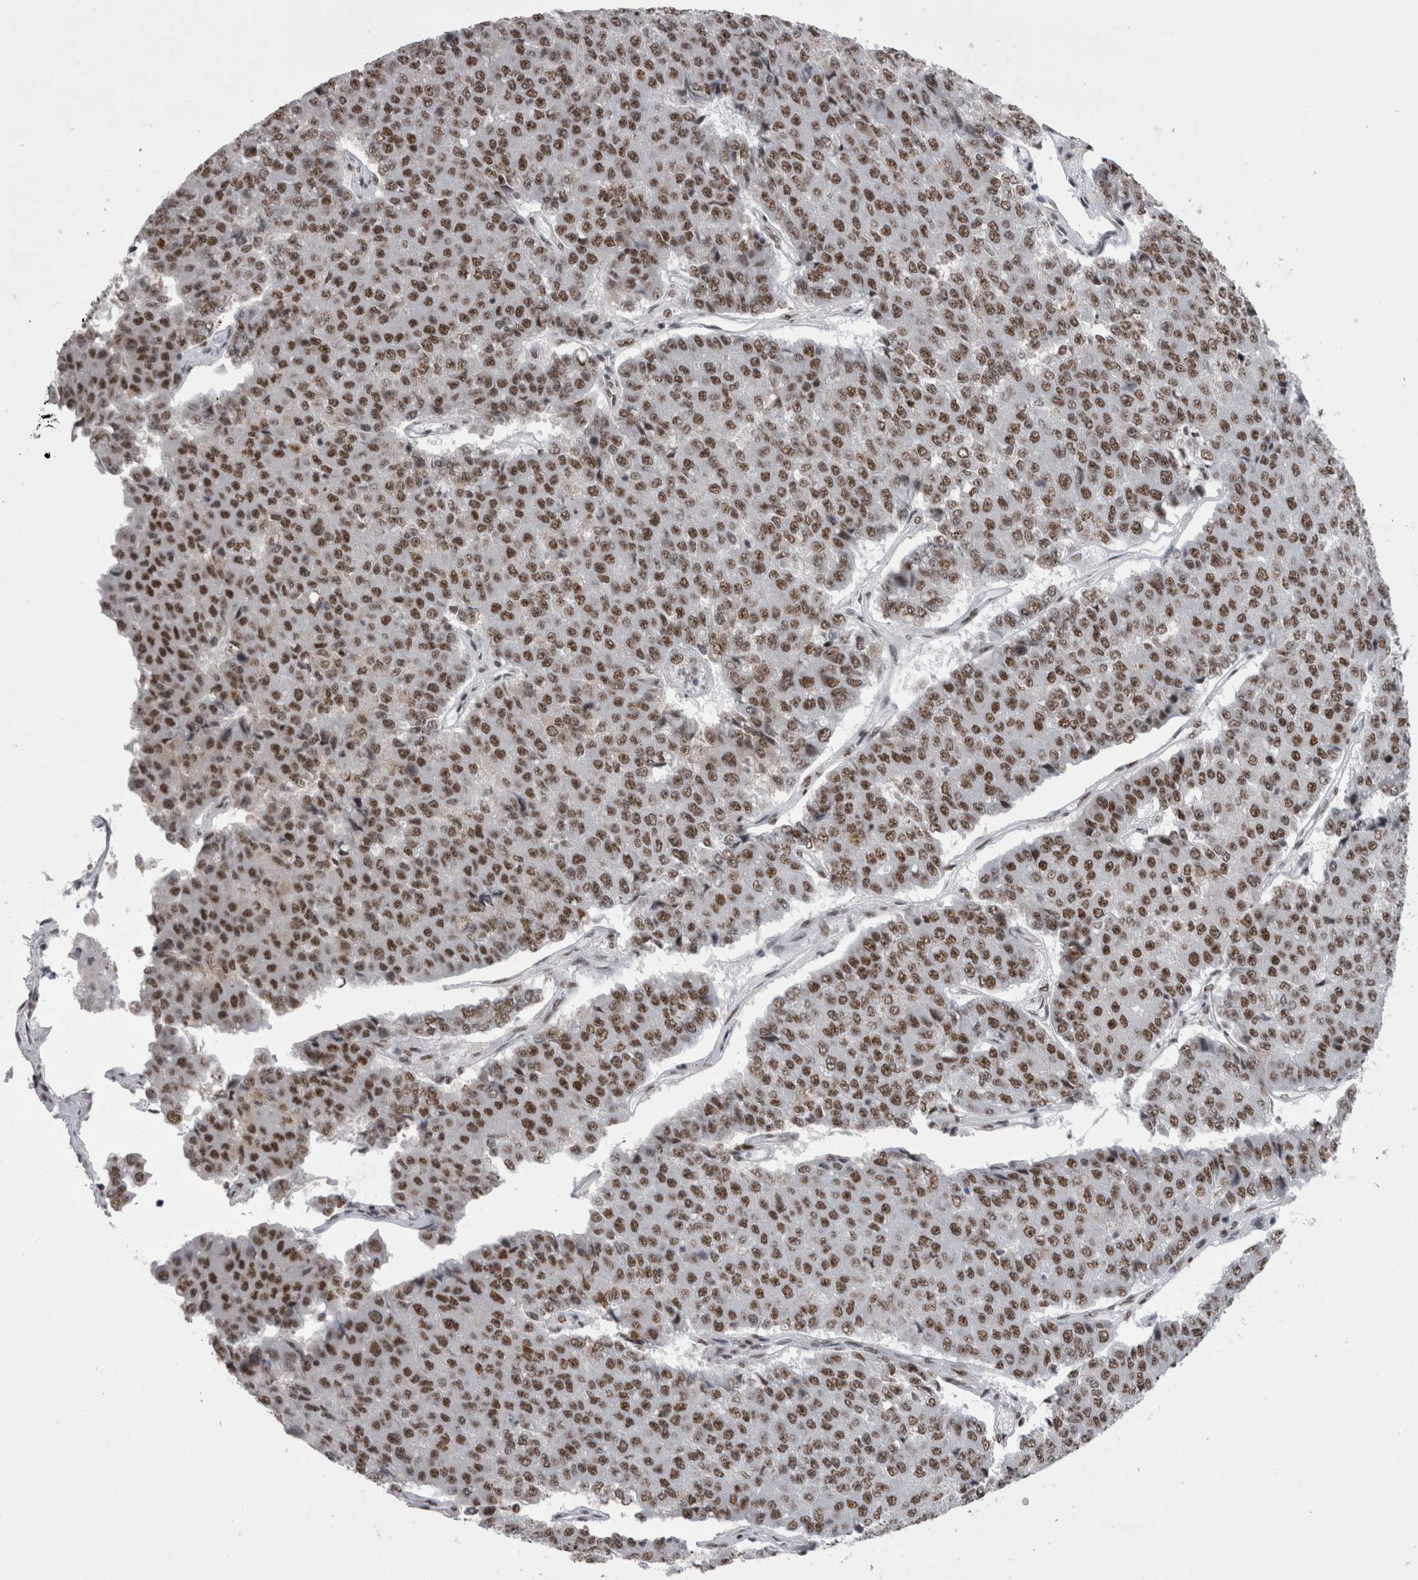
{"staining": {"intensity": "moderate", "quantity": ">75%", "location": "nuclear"}, "tissue": "pancreatic cancer", "cell_type": "Tumor cells", "image_type": "cancer", "snomed": [{"axis": "morphology", "description": "Adenocarcinoma, NOS"}, {"axis": "topography", "description": "Pancreas"}], "caption": "Immunohistochemical staining of human pancreatic adenocarcinoma reveals moderate nuclear protein positivity in about >75% of tumor cells.", "gene": "SNRNP40", "patient": {"sex": "male", "age": 50}}